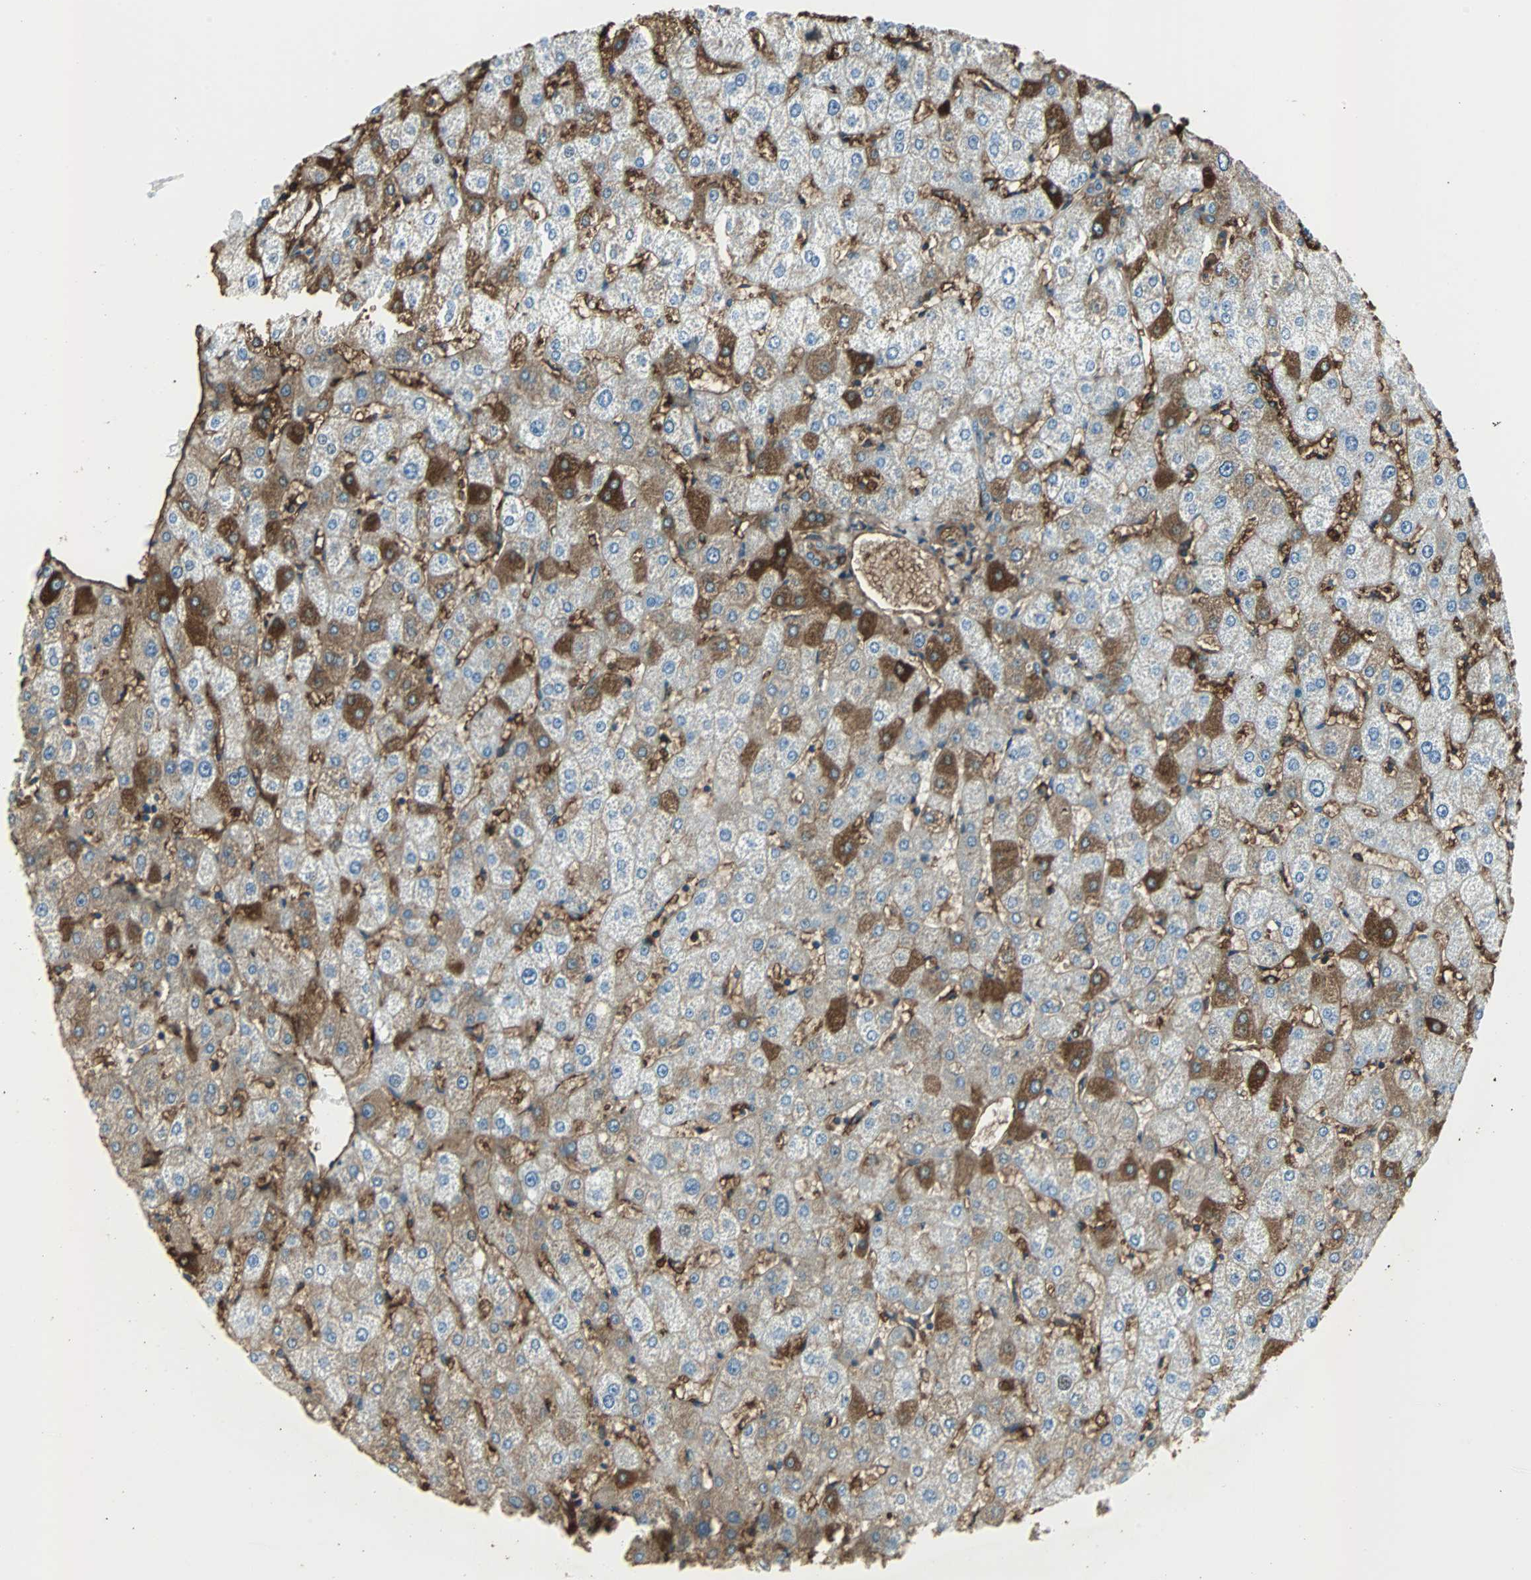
{"staining": {"intensity": "negative", "quantity": "none", "location": "none"}, "tissue": "liver", "cell_type": "Cholangiocytes", "image_type": "normal", "snomed": [{"axis": "morphology", "description": "Normal tissue, NOS"}, {"axis": "topography", "description": "Liver"}], "caption": "Immunohistochemical staining of benign human liver displays no significant staining in cholangiocytes.", "gene": "IGHA1", "patient": {"sex": "male", "age": 67}}